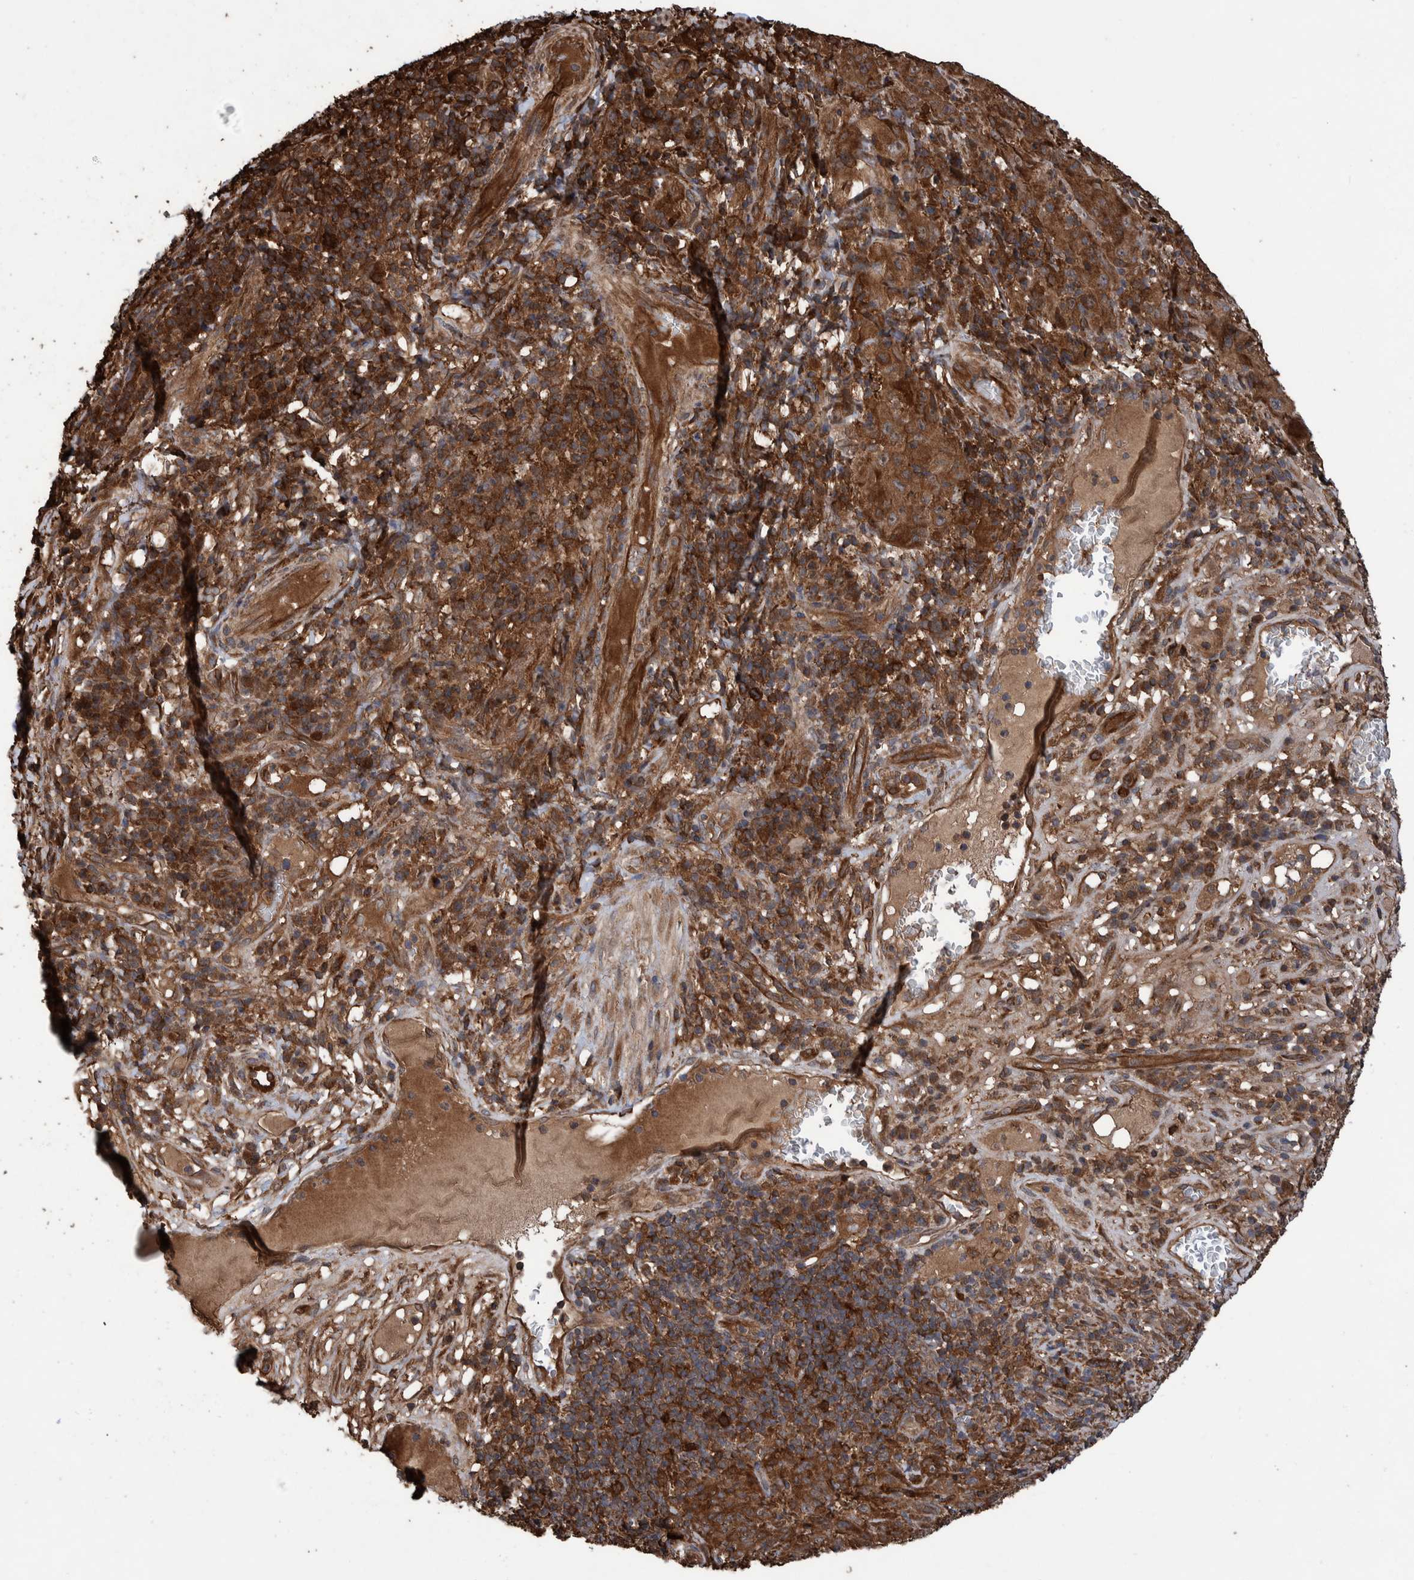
{"staining": {"intensity": "strong", "quantity": ">75%", "location": "cytoplasmic/membranous"}, "tissue": "melanoma", "cell_type": "Tumor cells", "image_type": "cancer", "snomed": [{"axis": "morphology", "description": "Malignant melanoma, NOS"}, {"axis": "topography", "description": "Skin of head"}], "caption": "Human malignant melanoma stained for a protein (brown) demonstrates strong cytoplasmic/membranous positive staining in about >75% of tumor cells.", "gene": "TRIM16", "patient": {"sex": "male", "age": 96}}